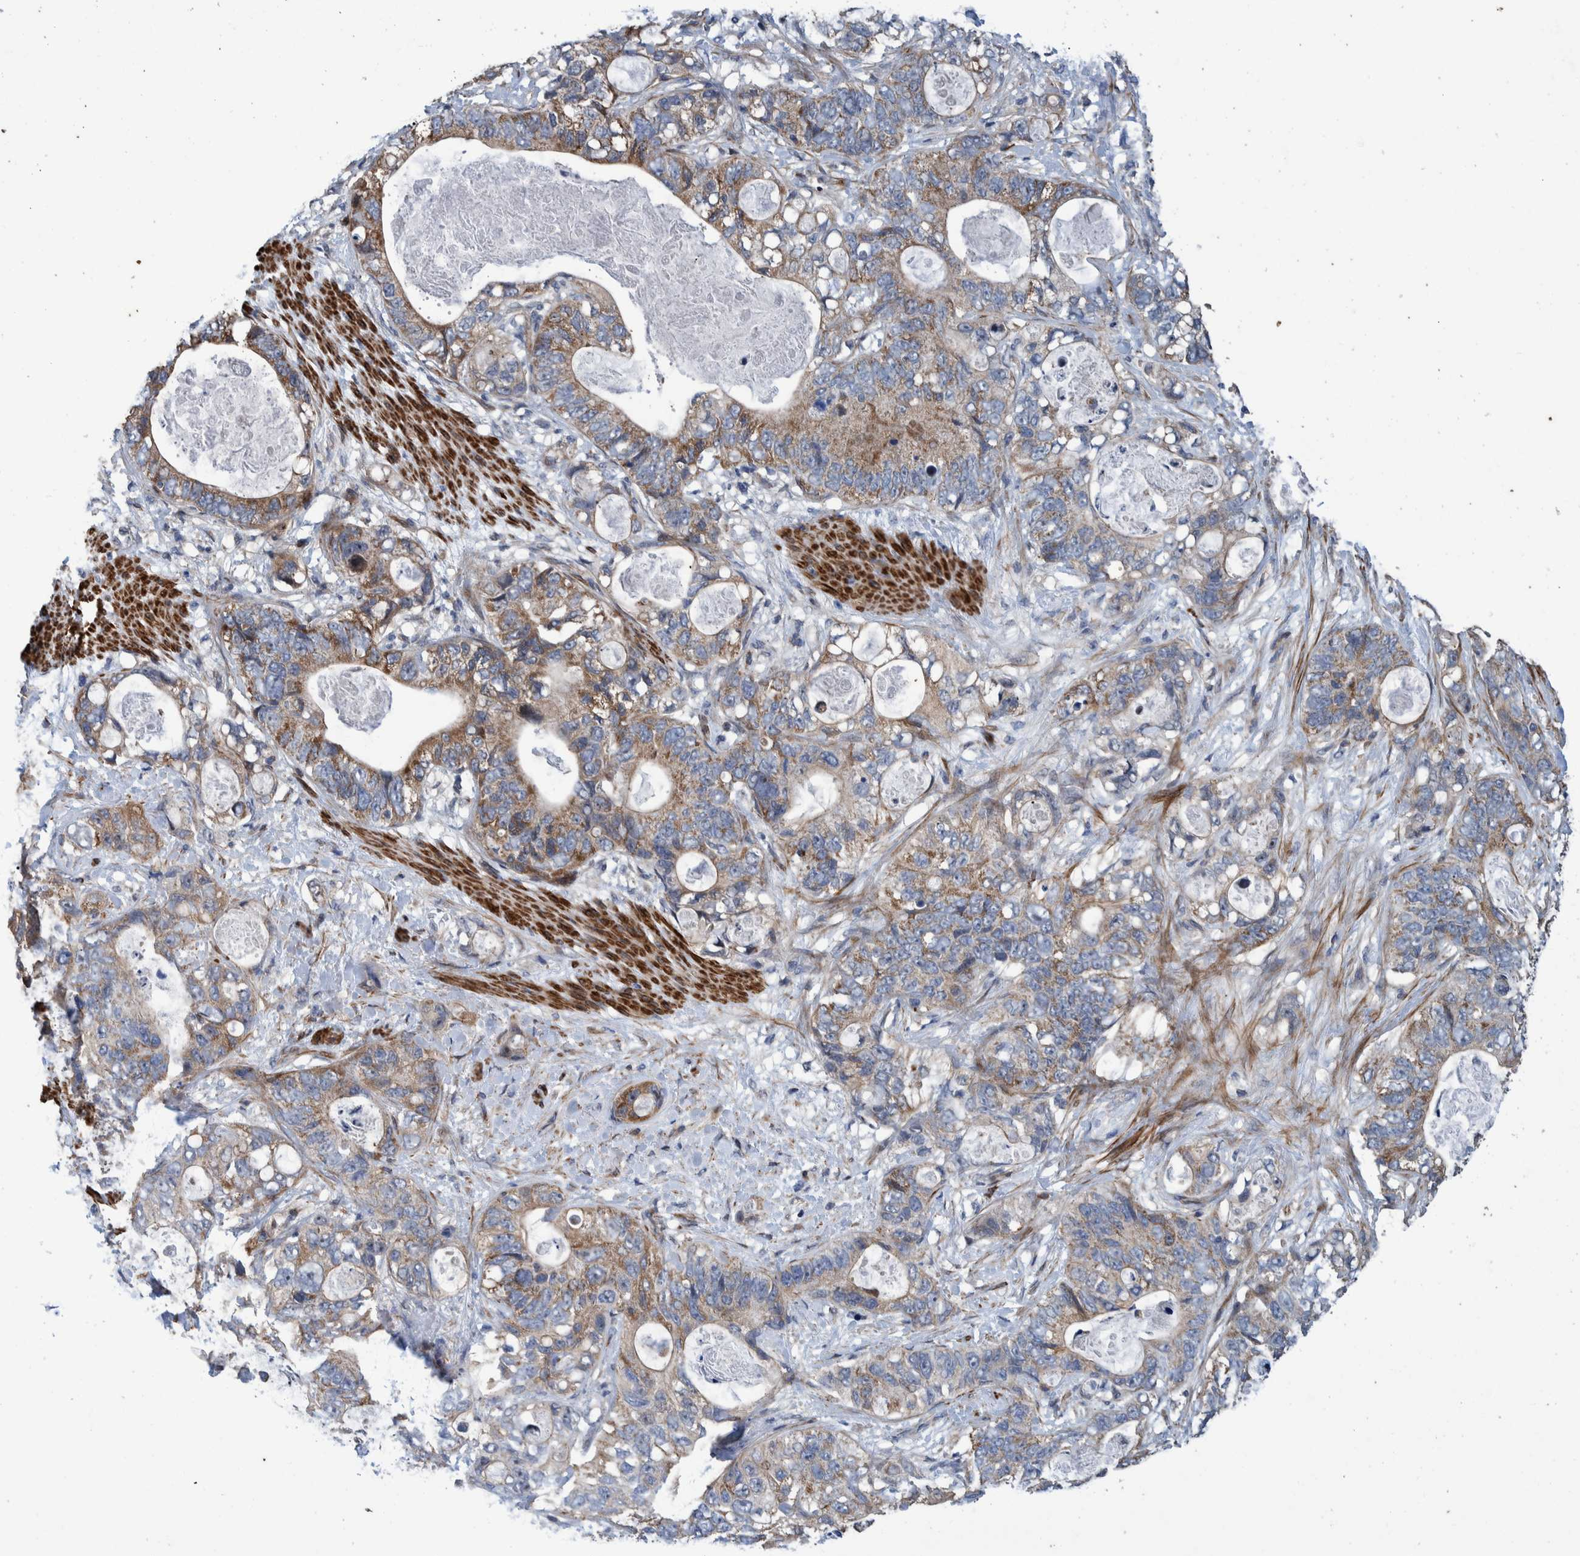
{"staining": {"intensity": "weak", "quantity": "25%-75%", "location": "cytoplasmic/membranous"}, "tissue": "stomach cancer", "cell_type": "Tumor cells", "image_type": "cancer", "snomed": [{"axis": "morphology", "description": "Normal tissue, NOS"}, {"axis": "morphology", "description": "Adenocarcinoma, NOS"}, {"axis": "topography", "description": "Stomach"}], "caption": "Immunohistochemistry of adenocarcinoma (stomach) reveals low levels of weak cytoplasmic/membranous positivity in approximately 25%-75% of tumor cells. The protein of interest is shown in brown color, while the nuclei are stained blue.", "gene": "MKS1", "patient": {"sex": "female", "age": 89}}